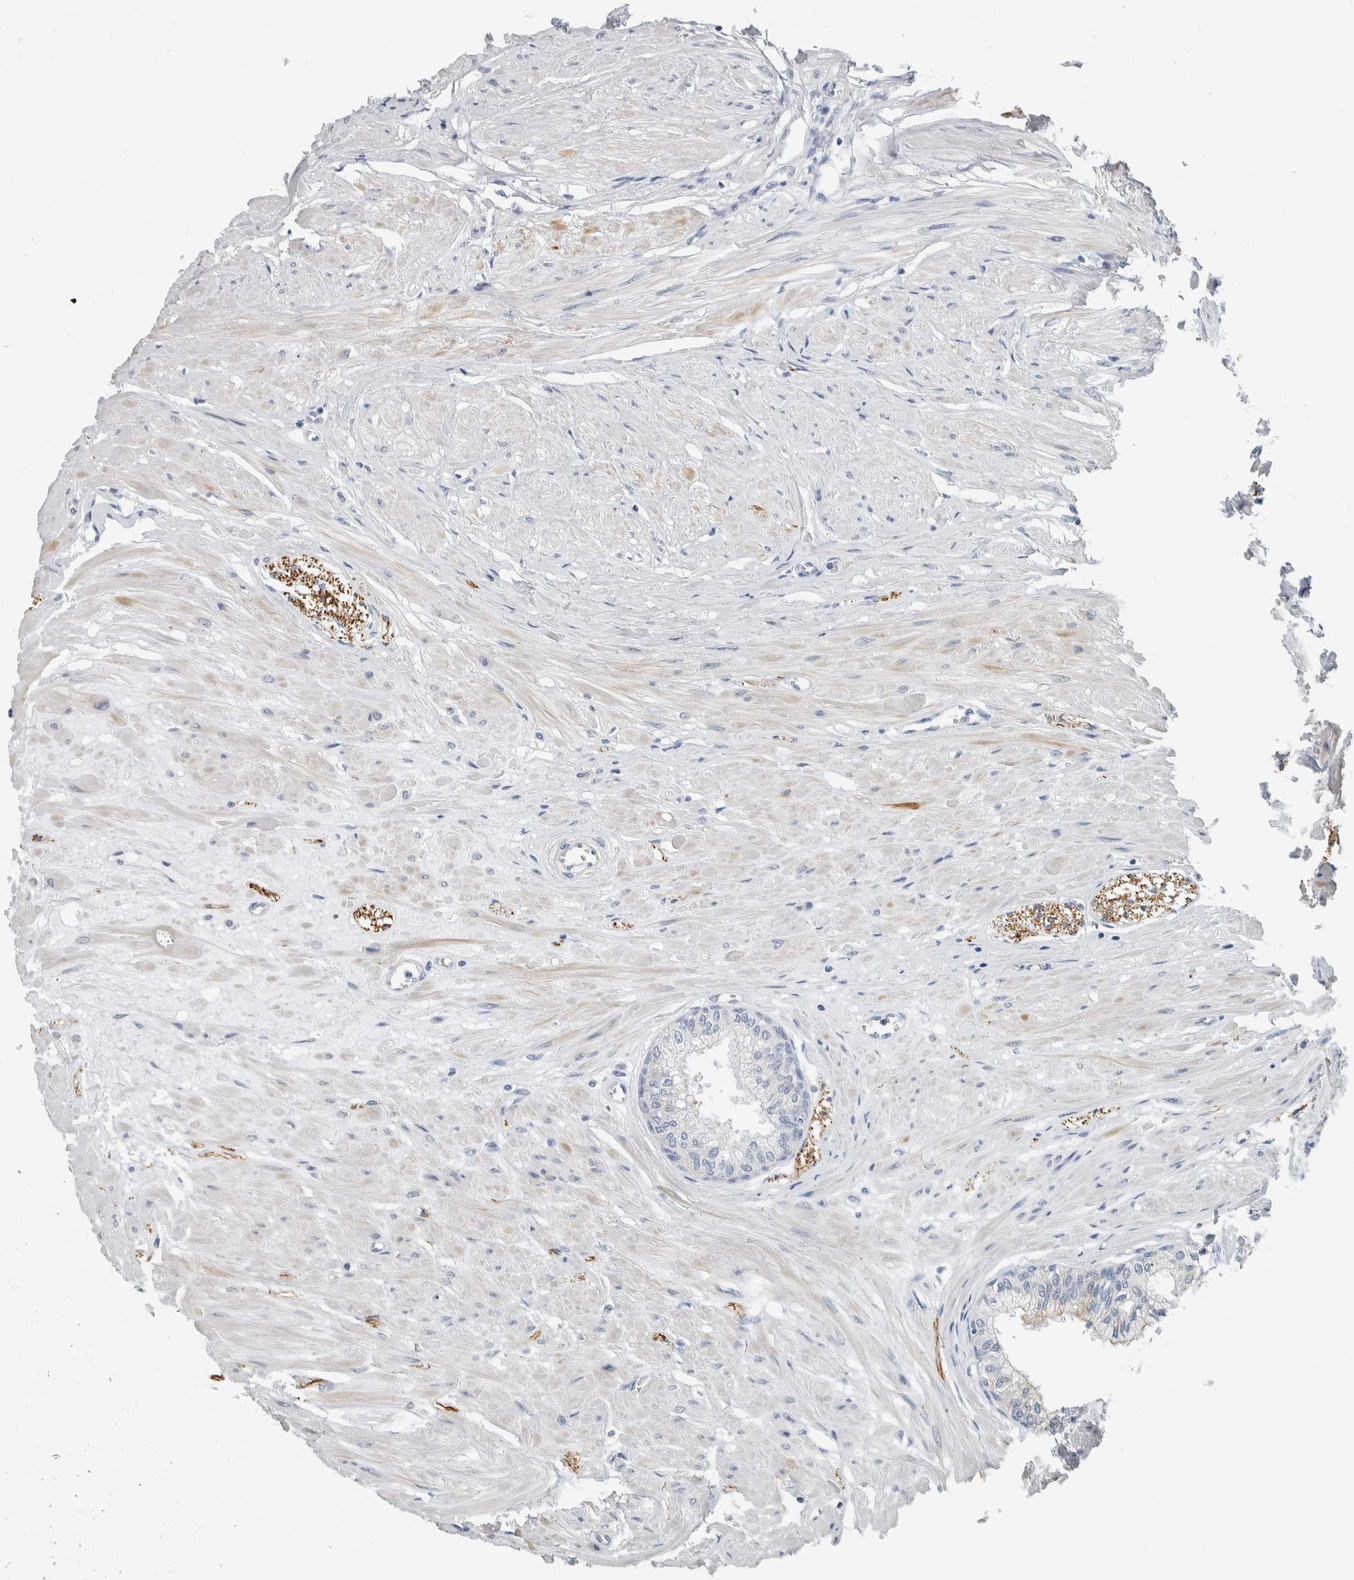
{"staining": {"intensity": "negative", "quantity": "none", "location": "none"}, "tissue": "seminal vesicle", "cell_type": "Glandular cells", "image_type": "normal", "snomed": [{"axis": "morphology", "description": "Normal tissue, NOS"}, {"axis": "topography", "description": "Prostate"}, {"axis": "topography", "description": "Seminal veicle"}], "caption": "Glandular cells show no significant protein staining in benign seminal vesicle. (Stains: DAB immunohistochemistry with hematoxylin counter stain, Microscopy: brightfield microscopy at high magnification).", "gene": "NEFM", "patient": {"sex": "male", "age": 60}}